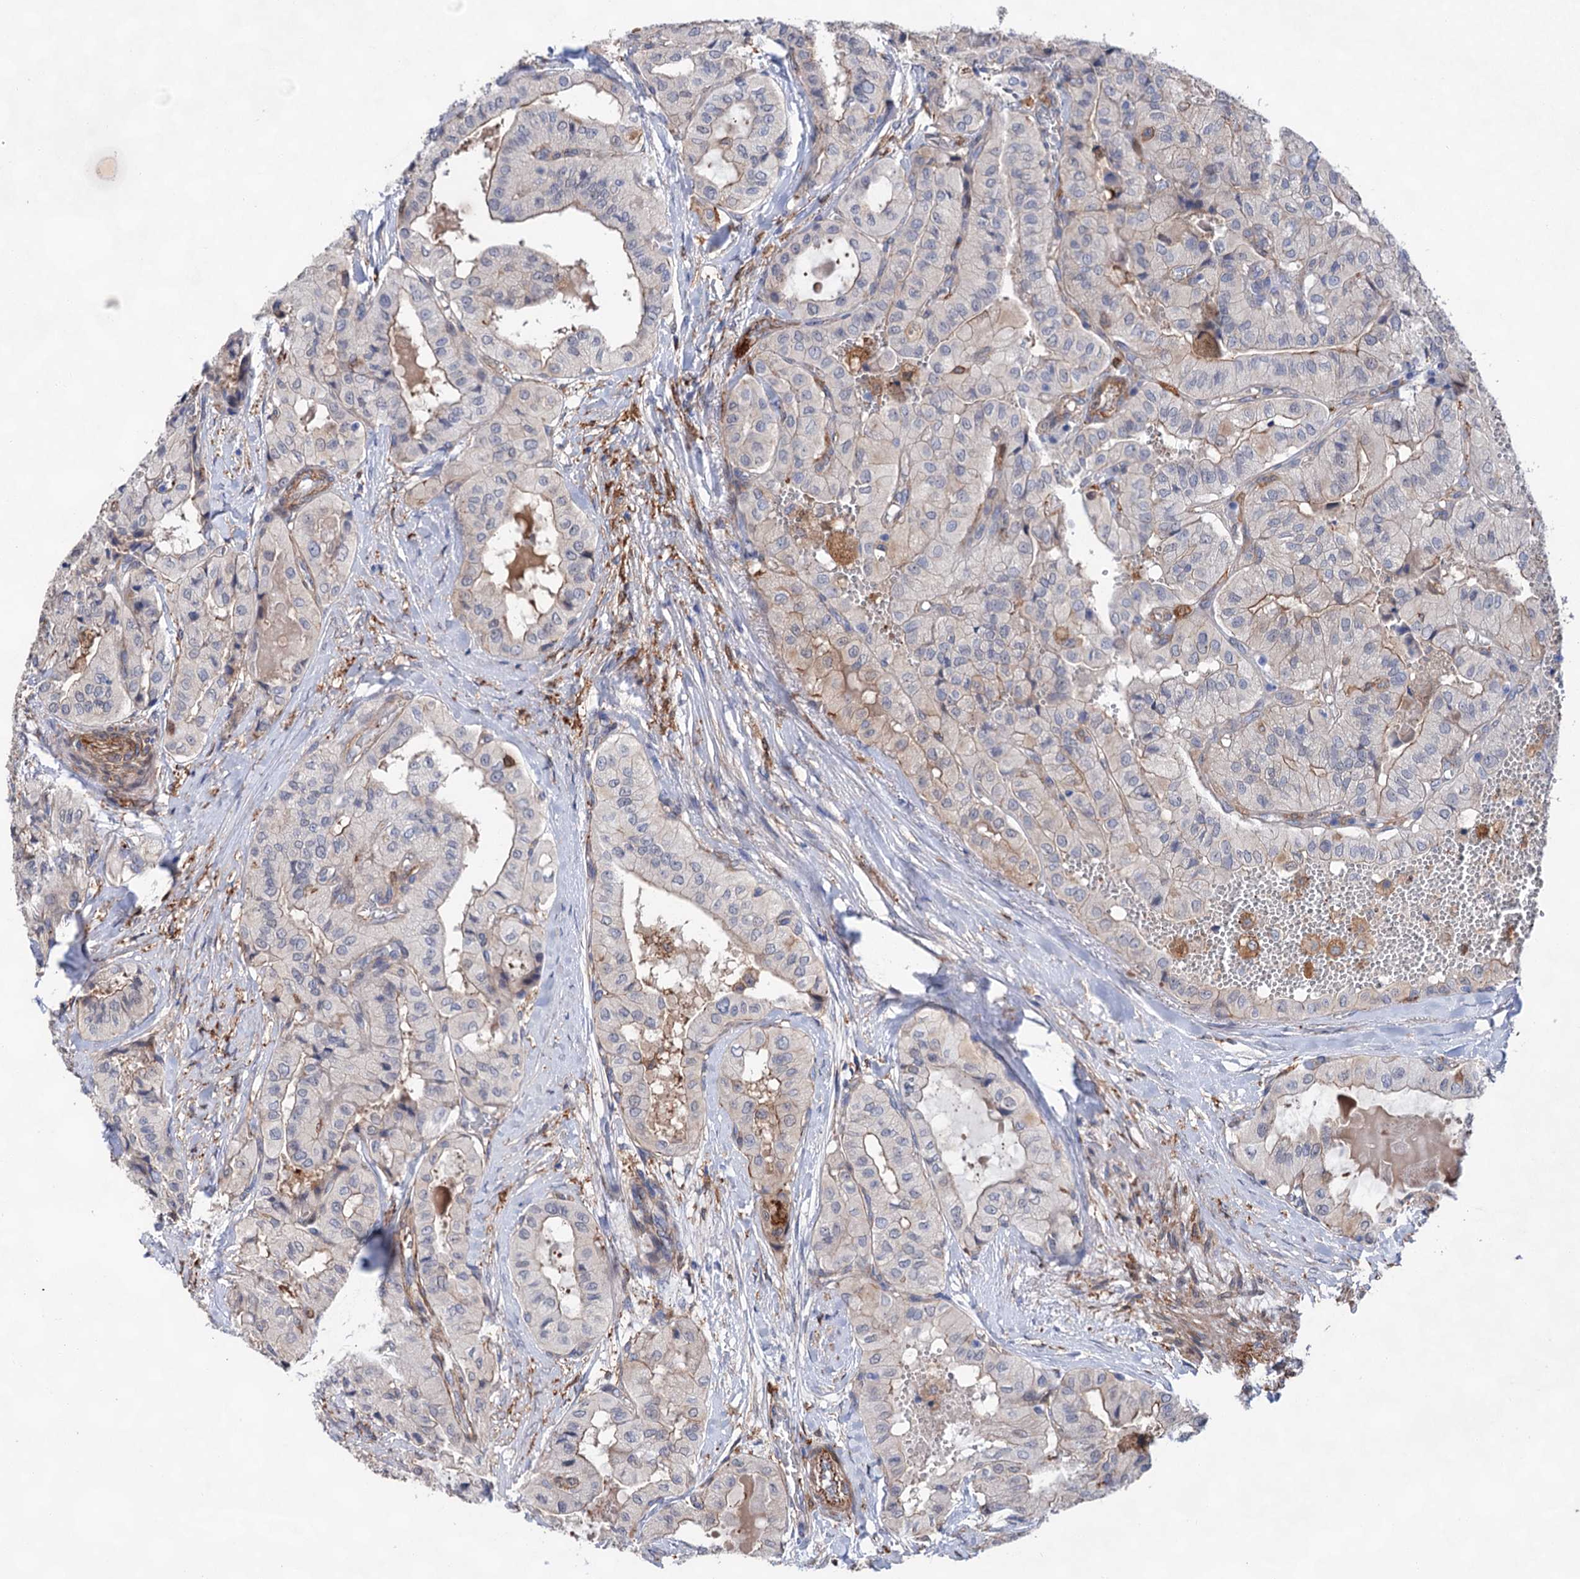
{"staining": {"intensity": "moderate", "quantity": "25%-75%", "location": "cytoplasmic/membranous"}, "tissue": "thyroid cancer", "cell_type": "Tumor cells", "image_type": "cancer", "snomed": [{"axis": "morphology", "description": "Papillary adenocarcinoma, NOS"}, {"axis": "topography", "description": "Thyroid gland"}], "caption": "Protein staining of papillary adenocarcinoma (thyroid) tissue displays moderate cytoplasmic/membranous staining in about 25%-75% of tumor cells.", "gene": "TMTC3", "patient": {"sex": "female", "age": 59}}